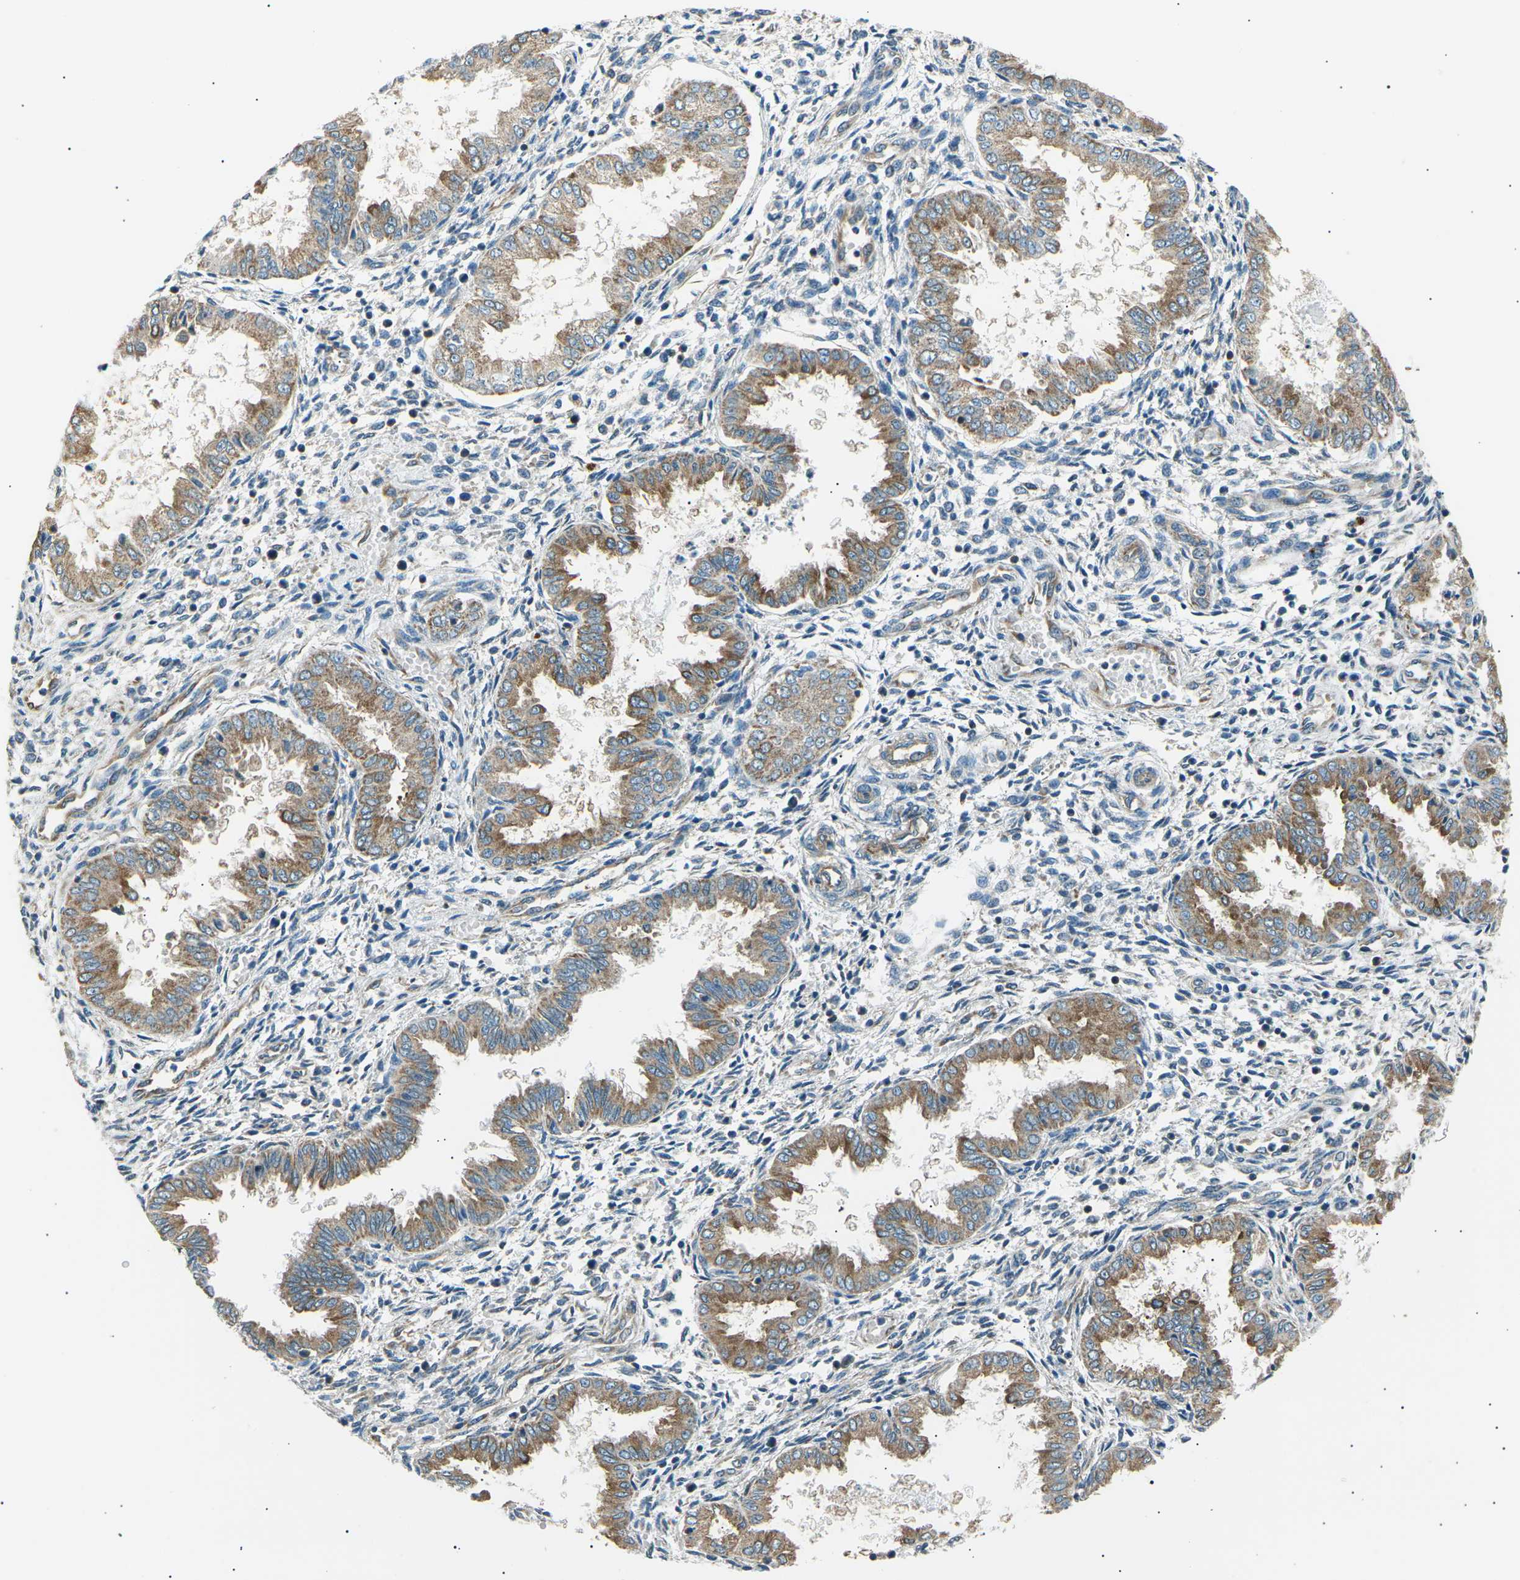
{"staining": {"intensity": "negative", "quantity": "none", "location": "none"}, "tissue": "endometrium", "cell_type": "Cells in endometrial stroma", "image_type": "normal", "snomed": [{"axis": "morphology", "description": "Normal tissue, NOS"}, {"axis": "topography", "description": "Endometrium"}], "caption": "The IHC histopathology image has no significant expression in cells in endometrial stroma of endometrium. Brightfield microscopy of IHC stained with DAB (brown) and hematoxylin (blue), captured at high magnification.", "gene": "SLK", "patient": {"sex": "female", "age": 33}}